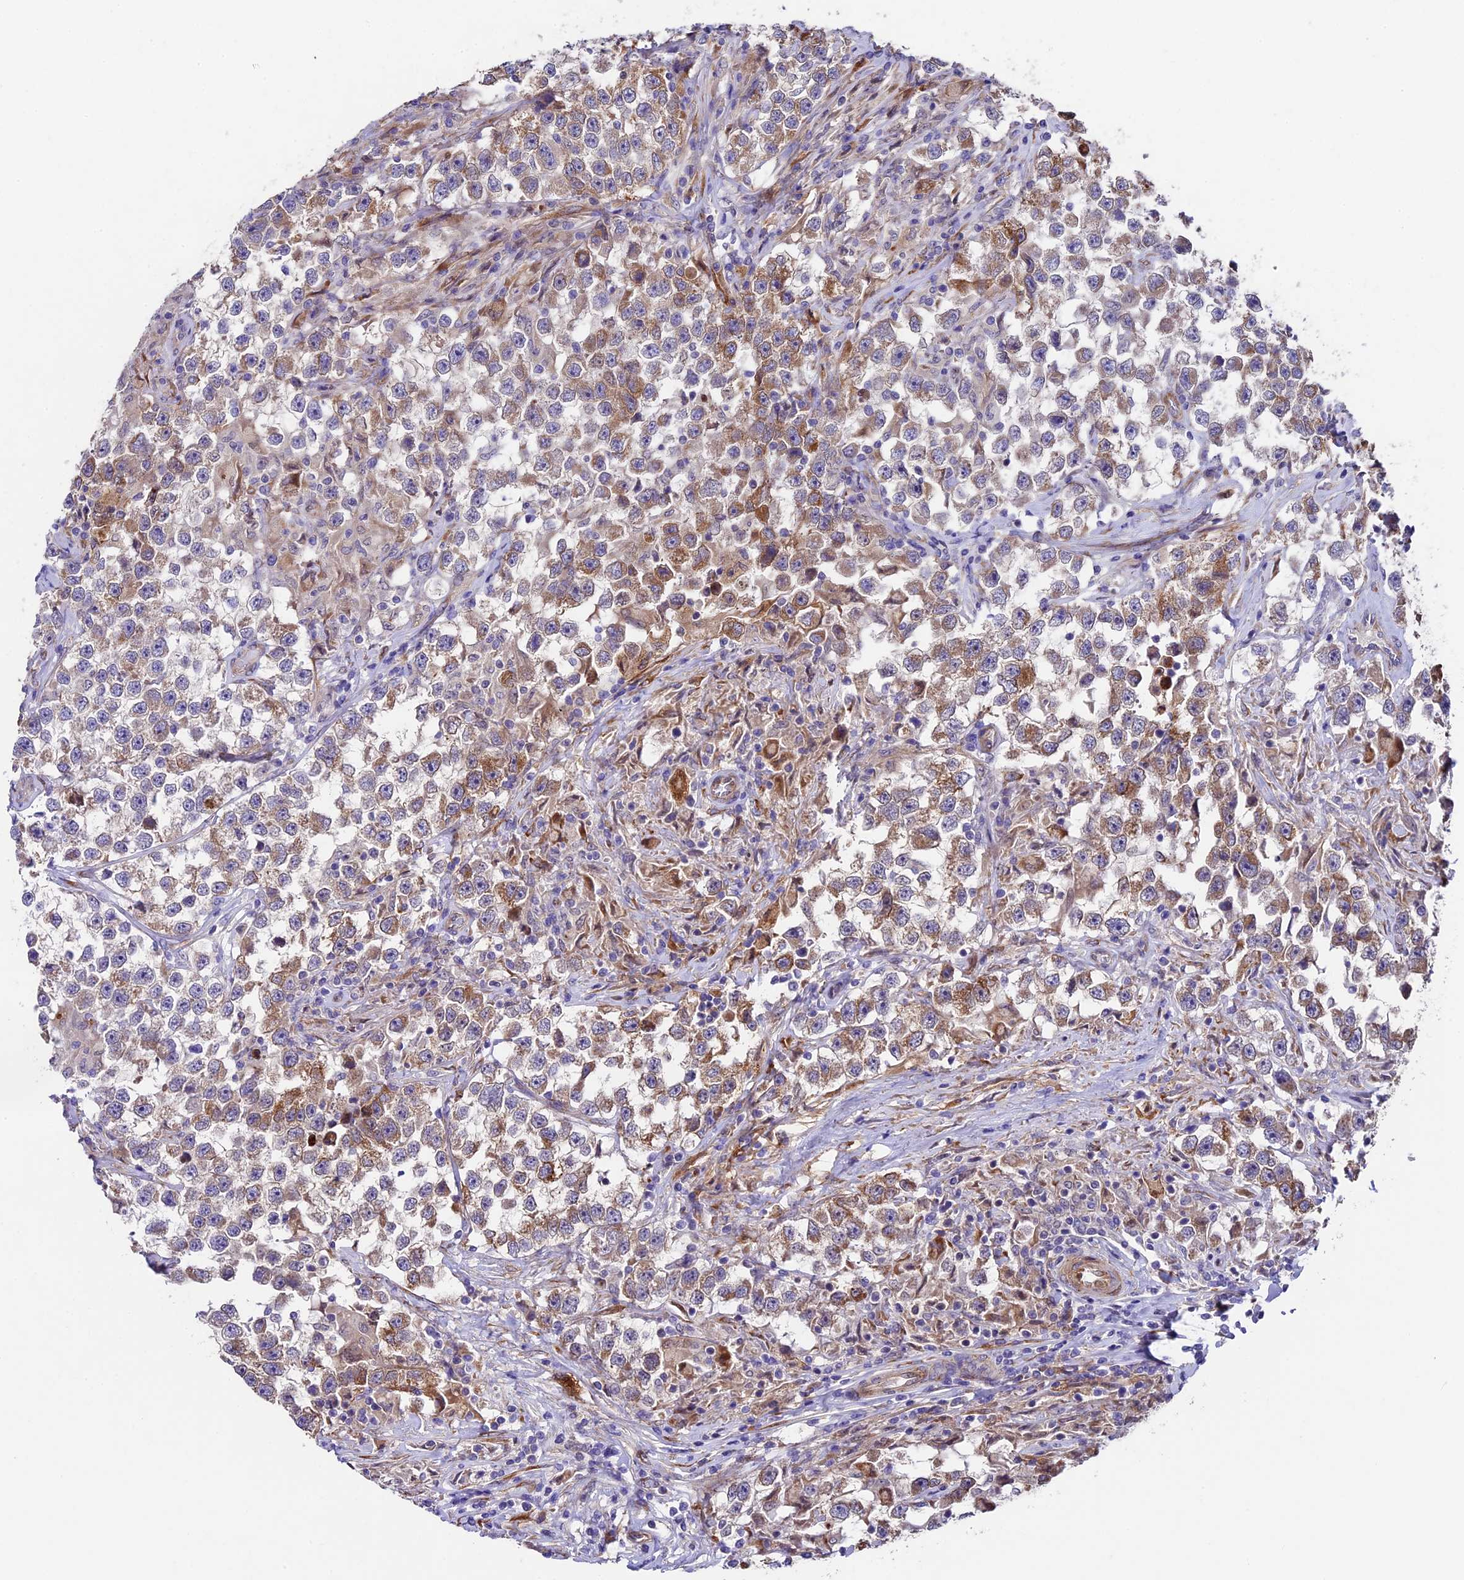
{"staining": {"intensity": "moderate", "quantity": "<25%", "location": "cytoplasmic/membranous"}, "tissue": "testis cancer", "cell_type": "Tumor cells", "image_type": "cancer", "snomed": [{"axis": "morphology", "description": "Seminoma, NOS"}, {"axis": "topography", "description": "Testis"}], "caption": "DAB immunohistochemical staining of human seminoma (testis) exhibits moderate cytoplasmic/membranous protein positivity in about <25% of tumor cells. The staining was performed using DAB, with brown indicating positive protein expression. Nuclei are stained blue with hematoxylin.", "gene": "LSM7", "patient": {"sex": "male", "age": 46}}